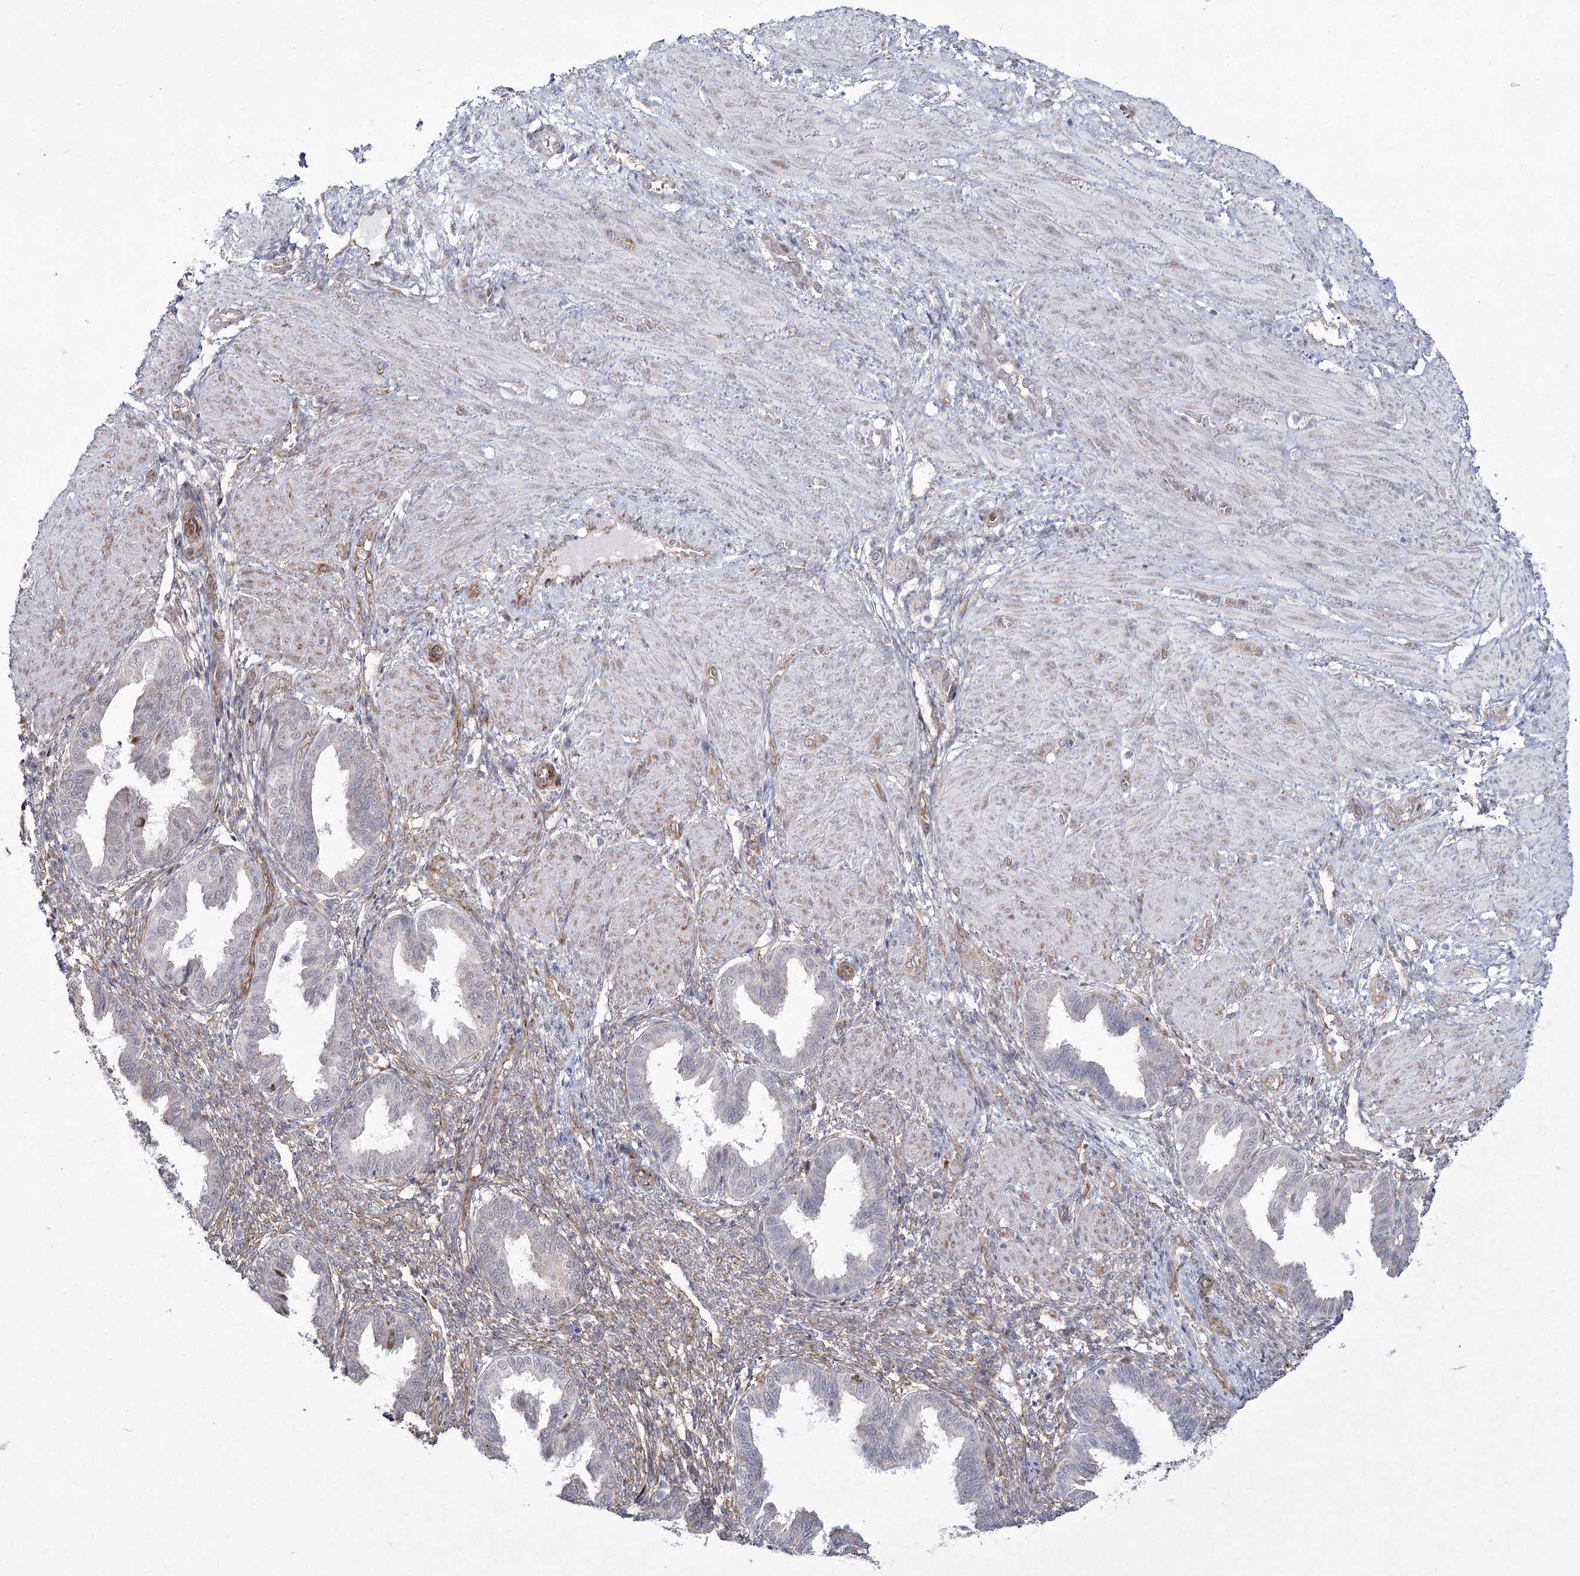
{"staining": {"intensity": "moderate", "quantity": ">75%", "location": "cytoplasmic/membranous"}, "tissue": "endometrium", "cell_type": "Cells in endometrial stroma", "image_type": "normal", "snomed": [{"axis": "morphology", "description": "Normal tissue, NOS"}, {"axis": "topography", "description": "Endometrium"}], "caption": "The micrograph shows immunohistochemical staining of normal endometrium. There is moderate cytoplasmic/membranous expression is appreciated in approximately >75% of cells in endometrial stroma.", "gene": "YBX3", "patient": {"sex": "female", "age": 33}}